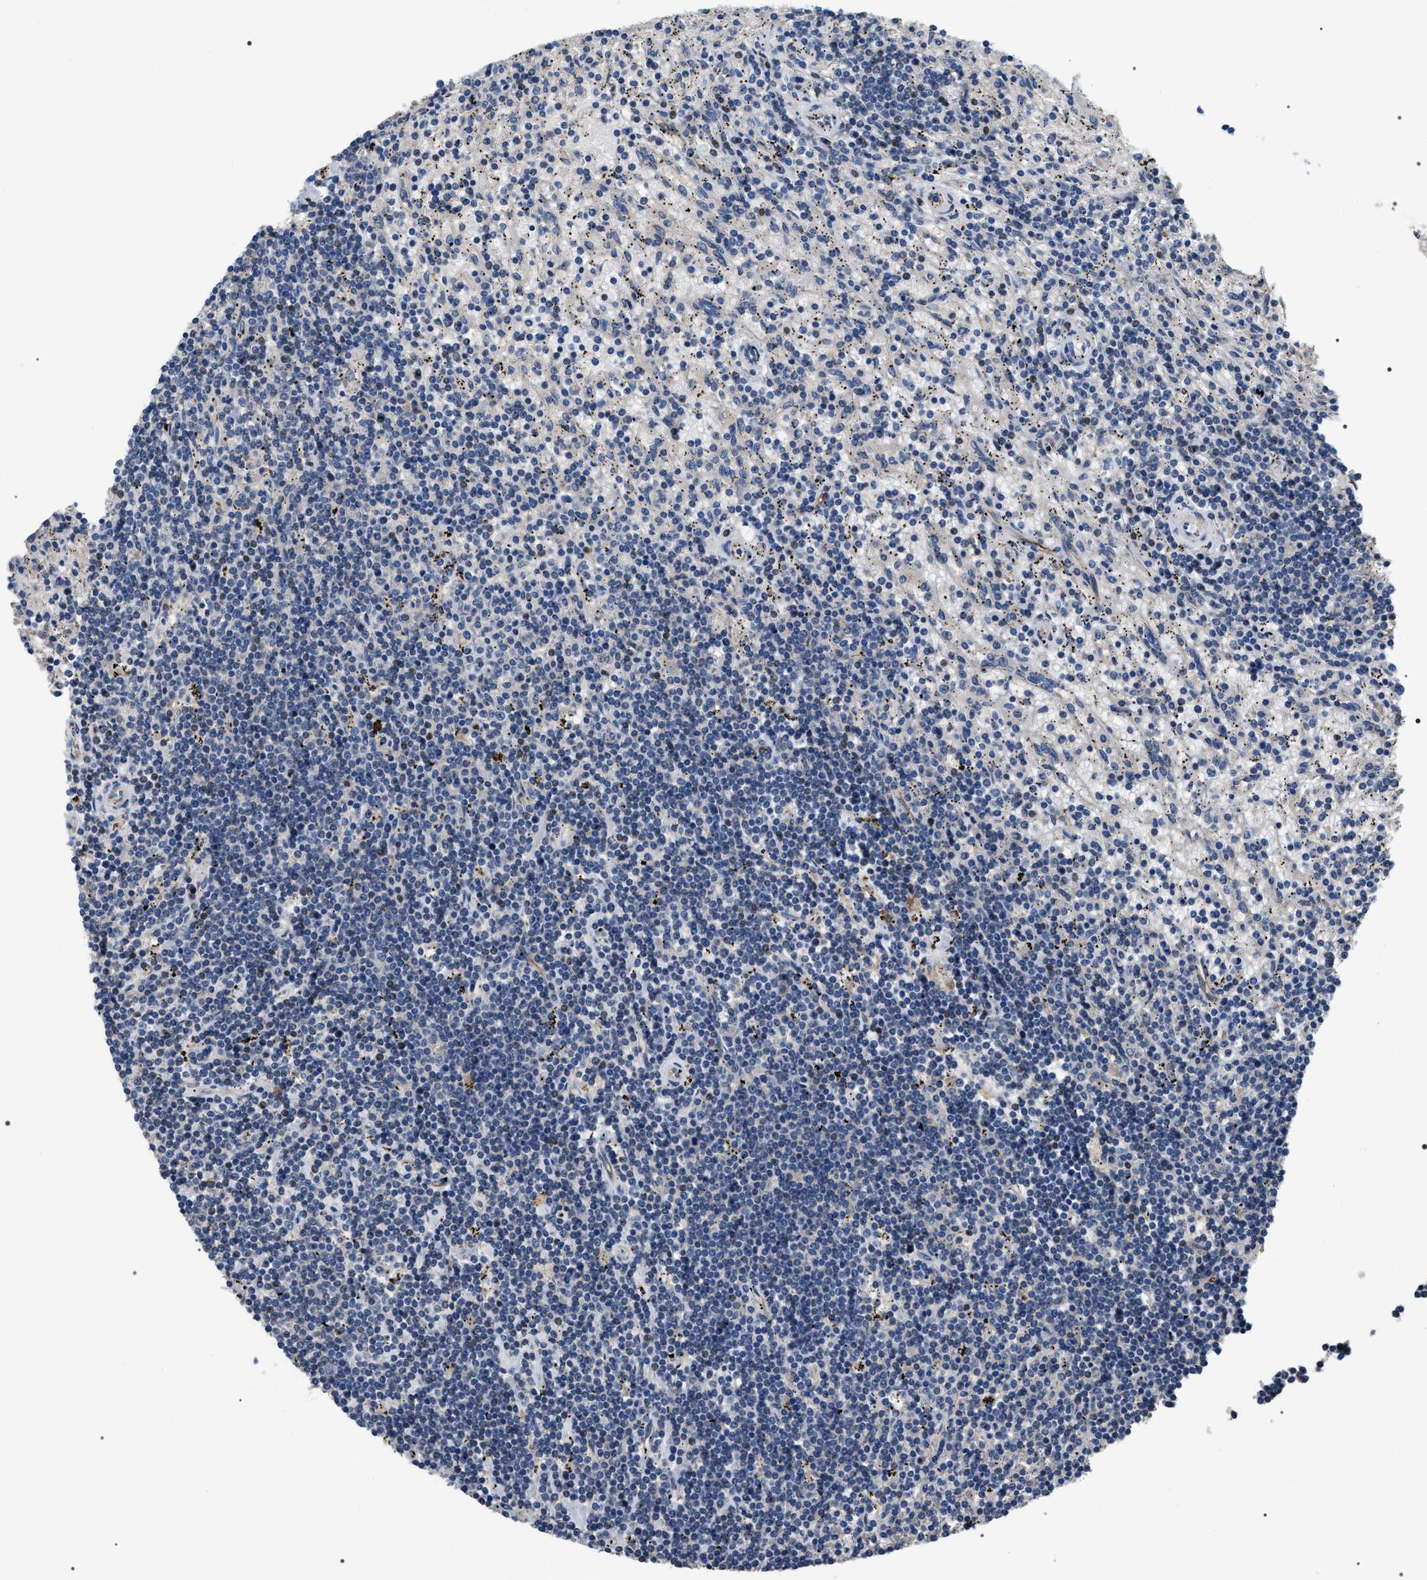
{"staining": {"intensity": "weak", "quantity": "<25%", "location": "nuclear"}, "tissue": "lymphoma", "cell_type": "Tumor cells", "image_type": "cancer", "snomed": [{"axis": "morphology", "description": "Malignant lymphoma, non-Hodgkin's type, Low grade"}, {"axis": "topography", "description": "Spleen"}], "caption": "High magnification brightfield microscopy of lymphoma stained with DAB (3,3'-diaminobenzidine) (brown) and counterstained with hematoxylin (blue): tumor cells show no significant staining. (DAB immunohistochemistry with hematoxylin counter stain).", "gene": "C7orf25", "patient": {"sex": "male", "age": 76}}